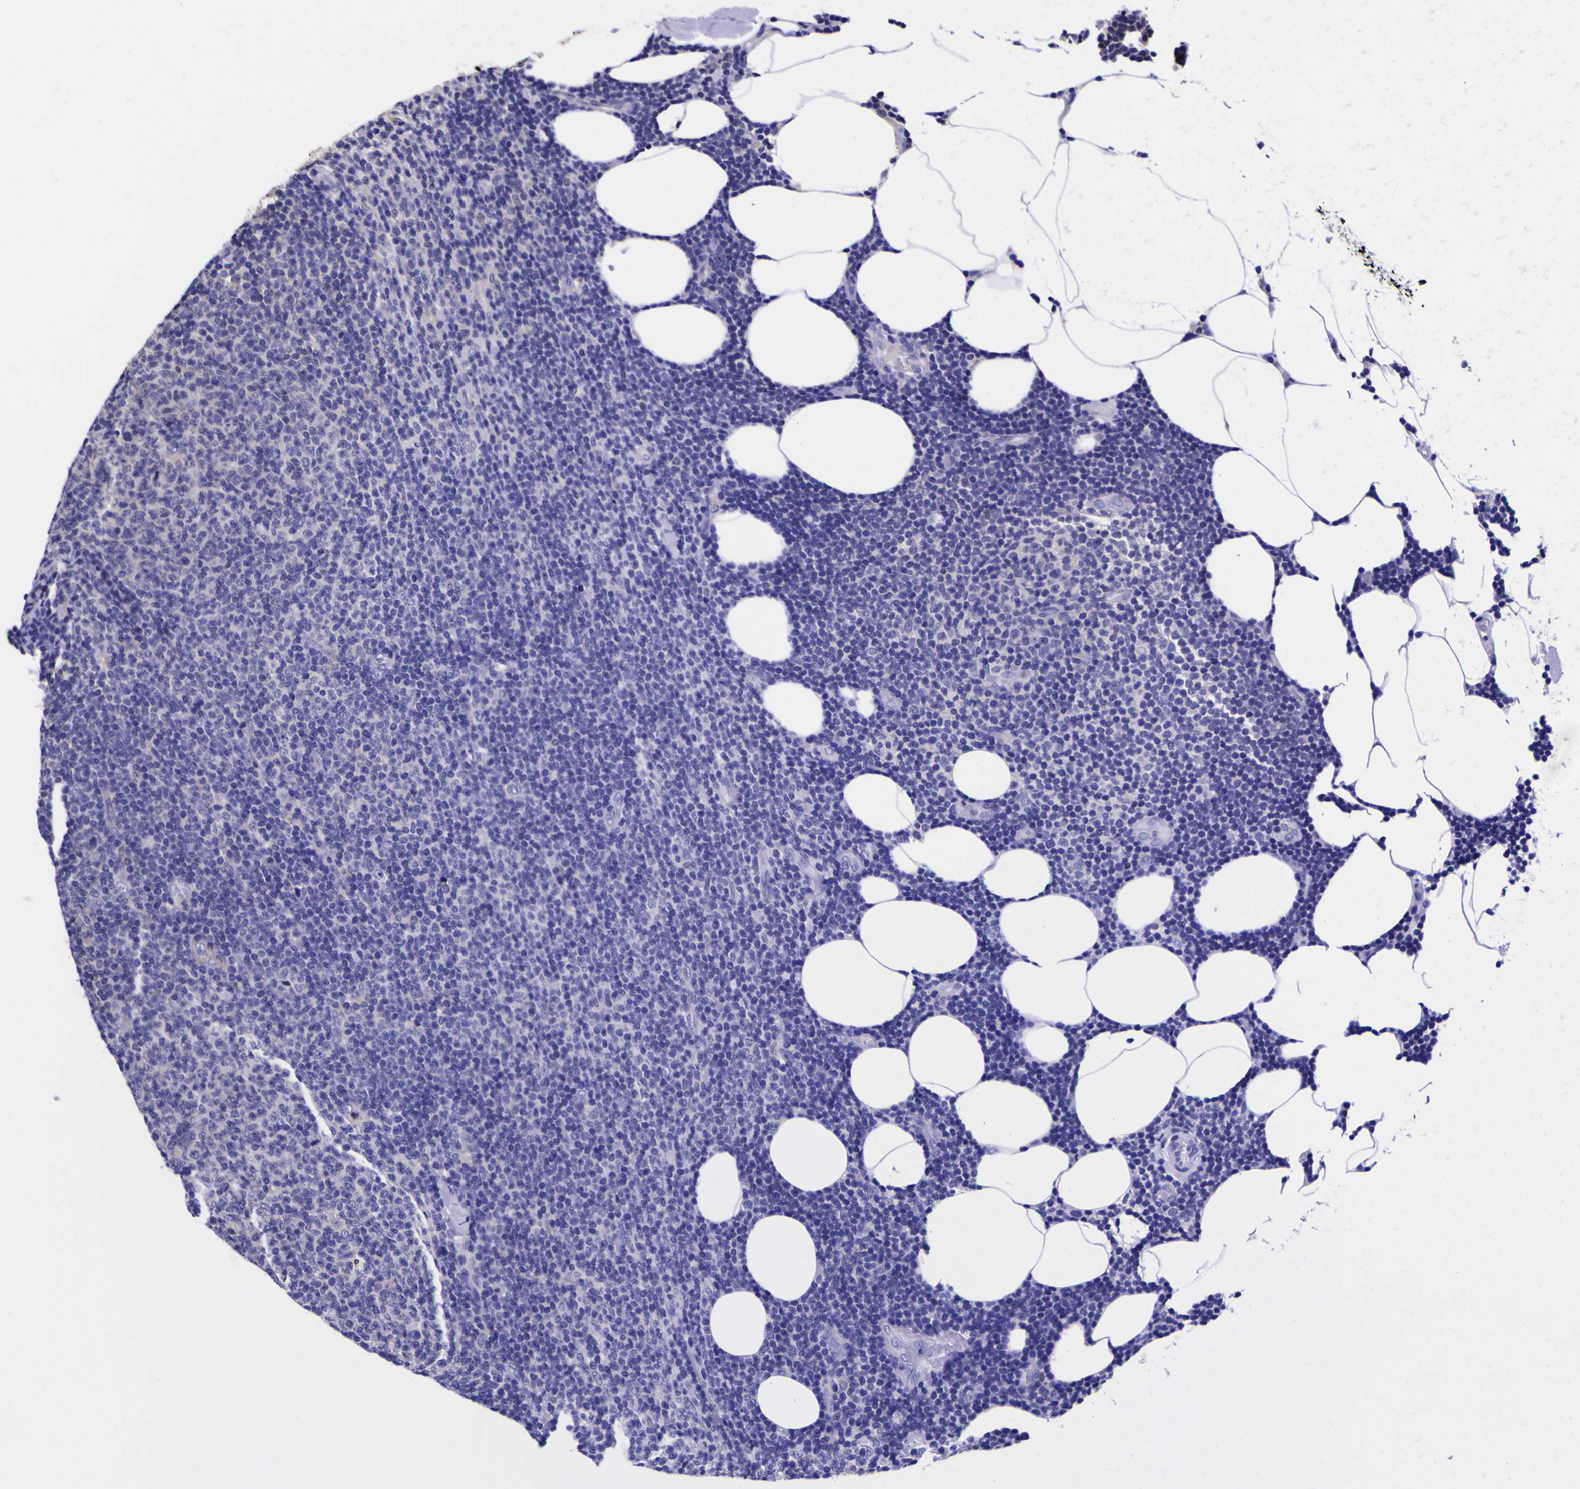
{"staining": {"intensity": "negative", "quantity": "none", "location": "none"}, "tissue": "lymphoma", "cell_type": "Tumor cells", "image_type": "cancer", "snomed": [{"axis": "morphology", "description": "Malignant lymphoma, non-Hodgkin's type, Low grade"}, {"axis": "topography", "description": "Lymph node"}], "caption": "DAB immunohistochemical staining of human lymphoma exhibits no significant expression in tumor cells.", "gene": "MAPK14", "patient": {"sex": "male", "age": 66}}